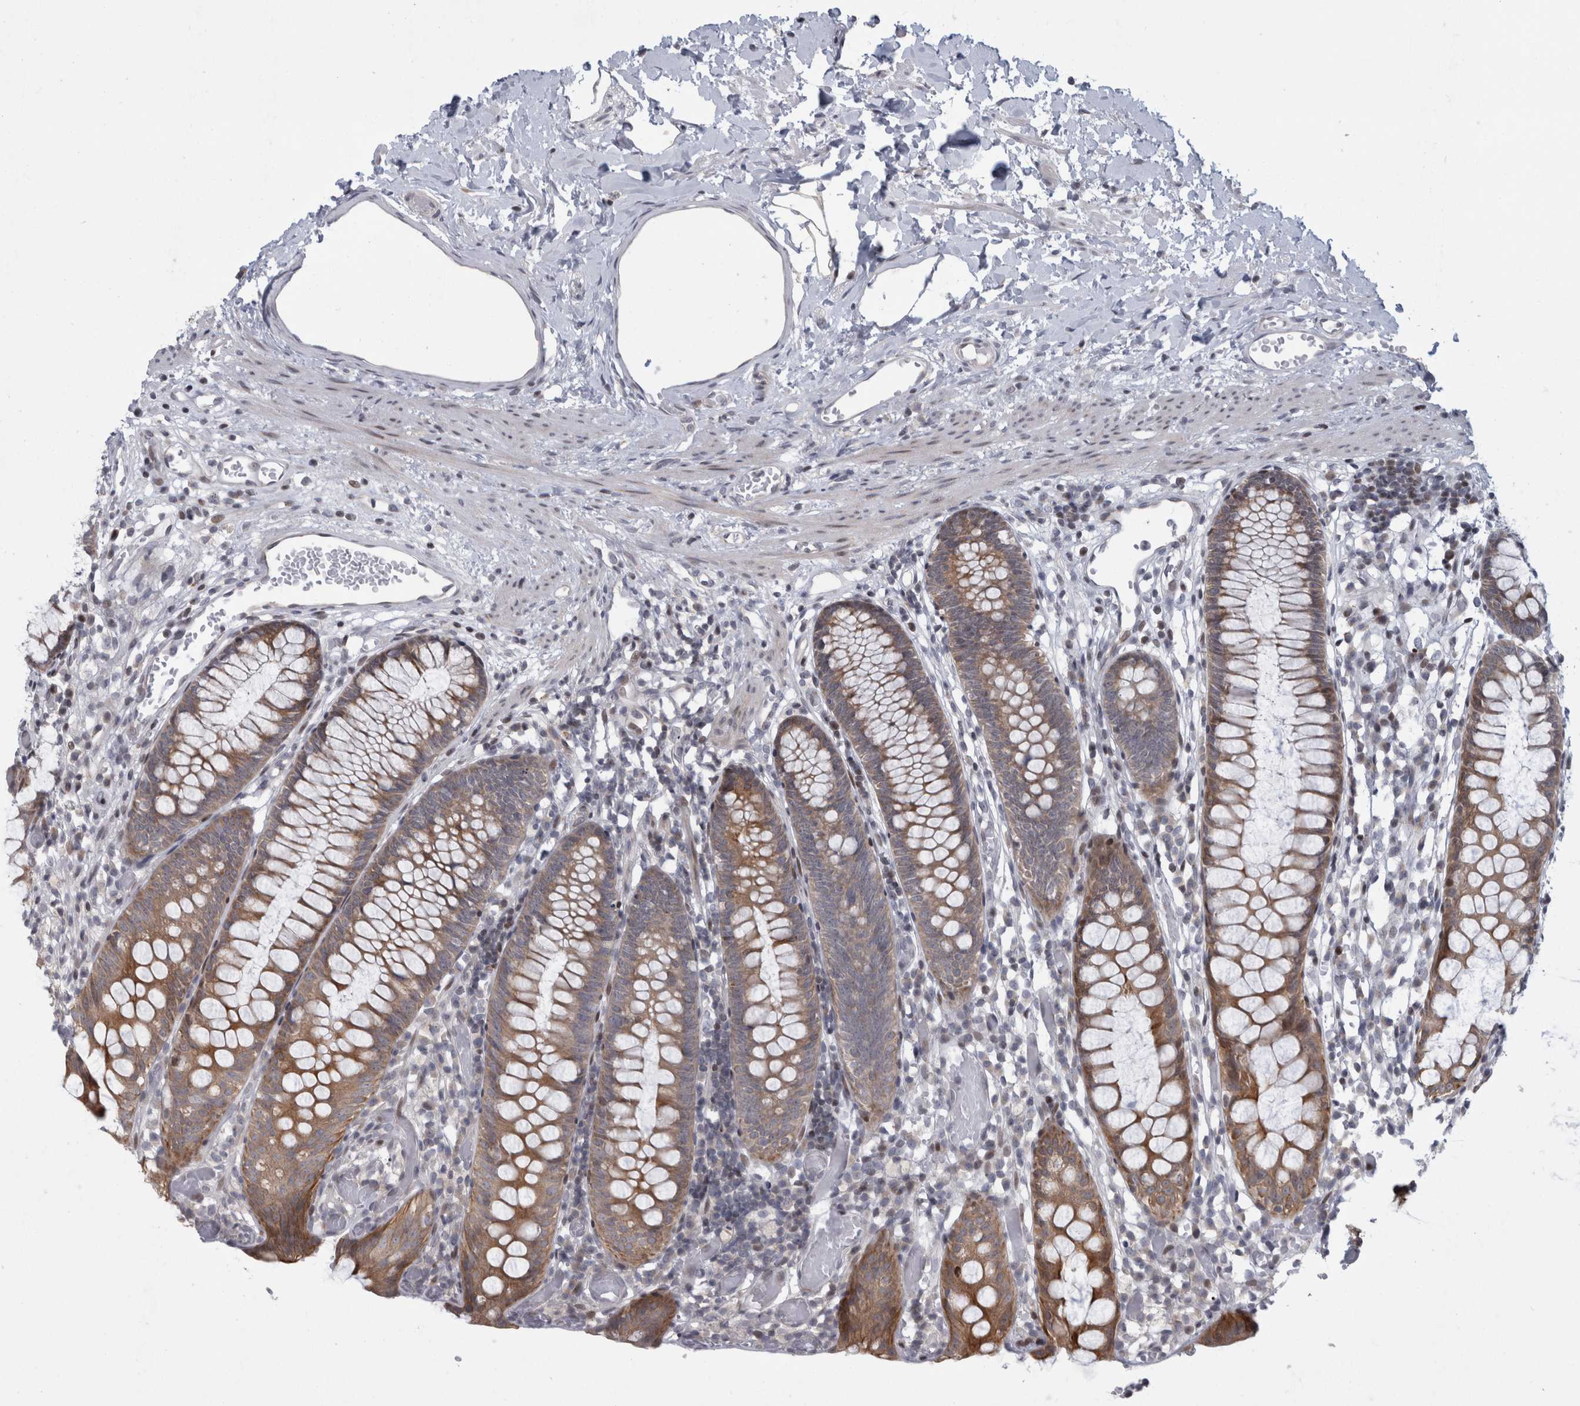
{"staining": {"intensity": "weak", "quantity": "25%-75%", "location": "cytoplasmic/membranous"}, "tissue": "colon", "cell_type": "Endothelial cells", "image_type": "normal", "snomed": [{"axis": "morphology", "description": "Normal tissue, NOS"}, {"axis": "topography", "description": "Colon"}], "caption": "Colon stained with IHC demonstrates weak cytoplasmic/membranous expression in about 25%-75% of endothelial cells. The protein of interest is shown in brown color, while the nuclei are stained blue.", "gene": "UTP25", "patient": {"sex": "male", "age": 14}}